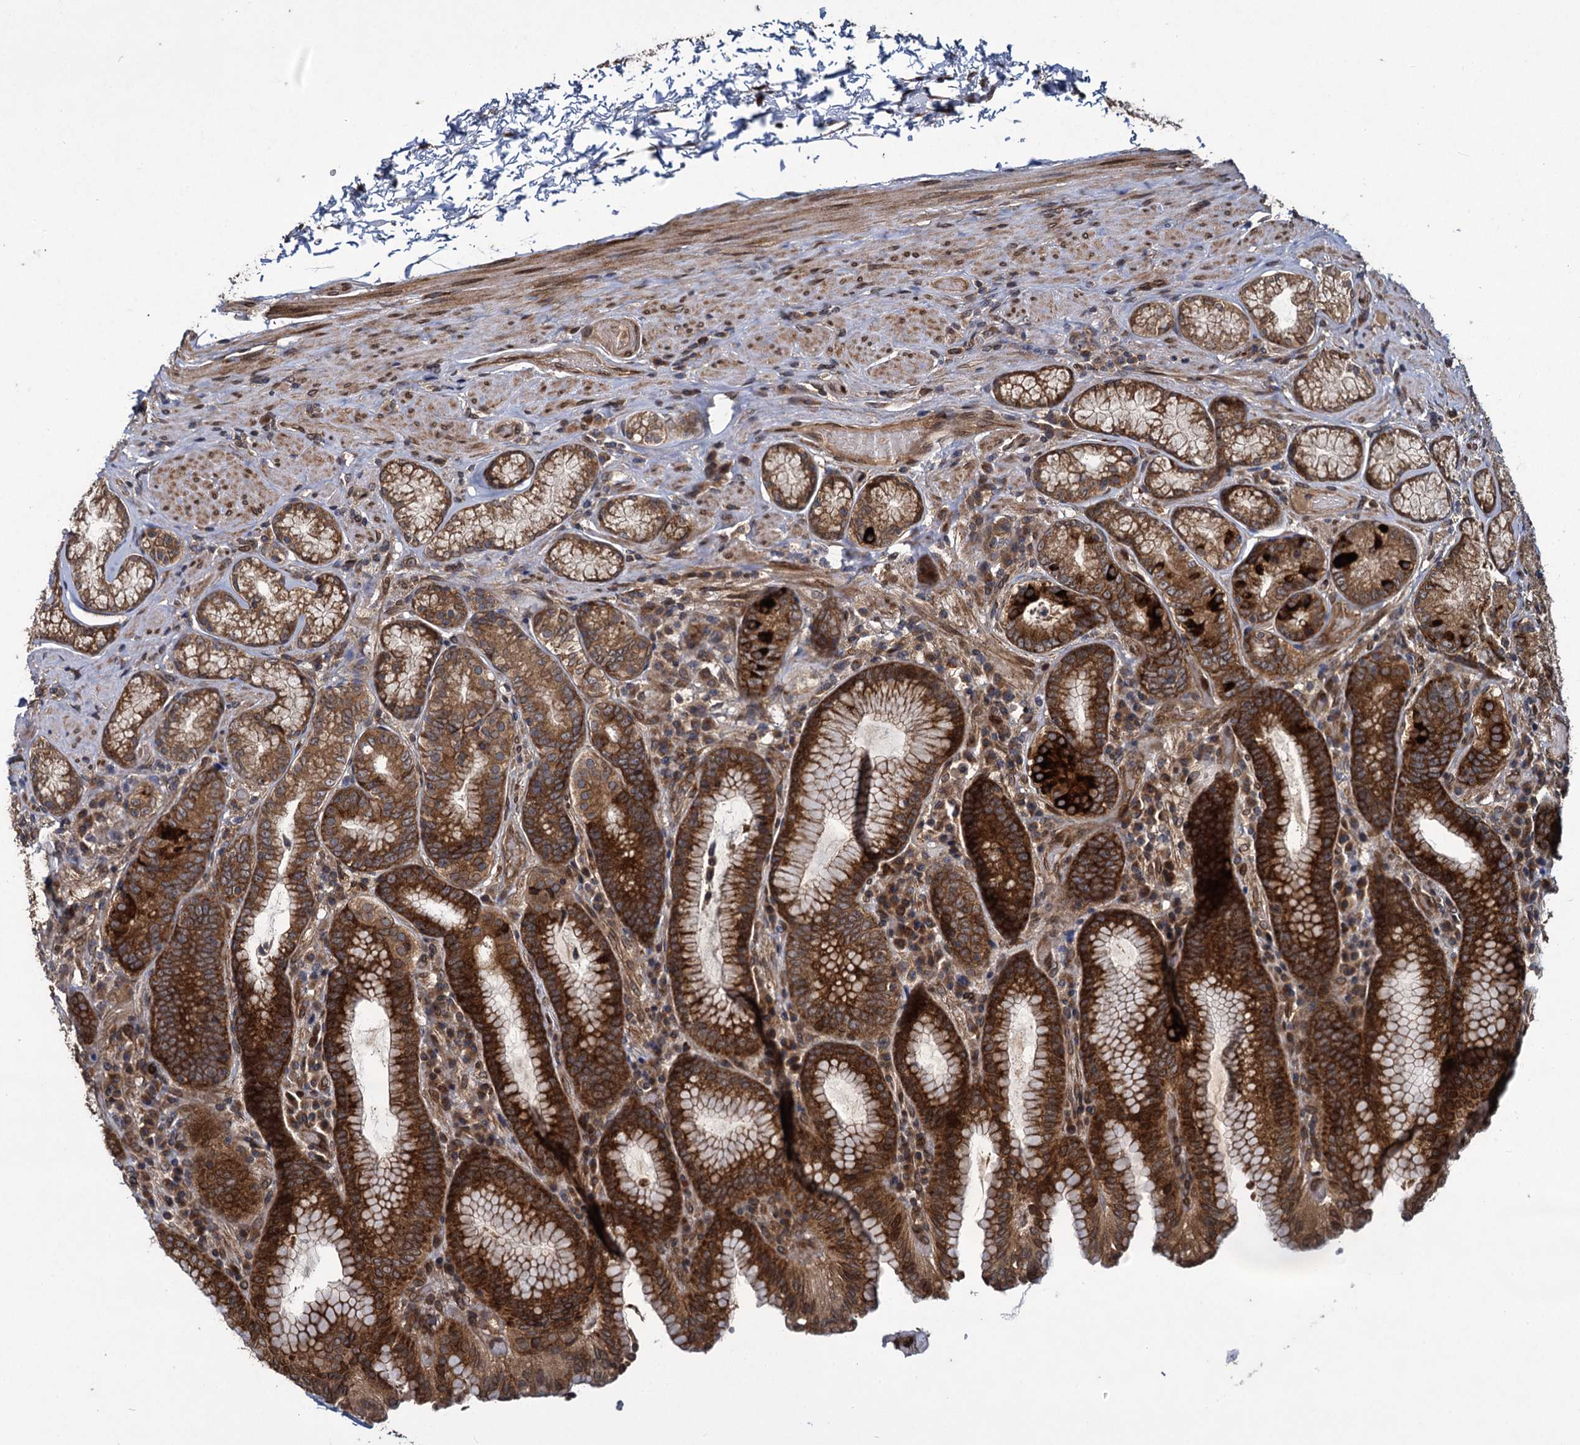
{"staining": {"intensity": "strong", "quantity": ">75%", "location": "cytoplasmic/membranous"}, "tissue": "stomach", "cell_type": "Glandular cells", "image_type": "normal", "snomed": [{"axis": "morphology", "description": "Normal tissue, NOS"}, {"axis": "topography", "description": "Stomach, upper"}, {"axis": "topography", "description": "Stomach, lower"}], "caption": "Stomach stained with DAB (3,3'-diaminobenzidine) immunohistochemistry reveals high levels of strong cytoplasmic/membranous expression in about >75% of glandular cells.", "gene": "DCP1B", "patient": {"sex": "female", "age": 76}}